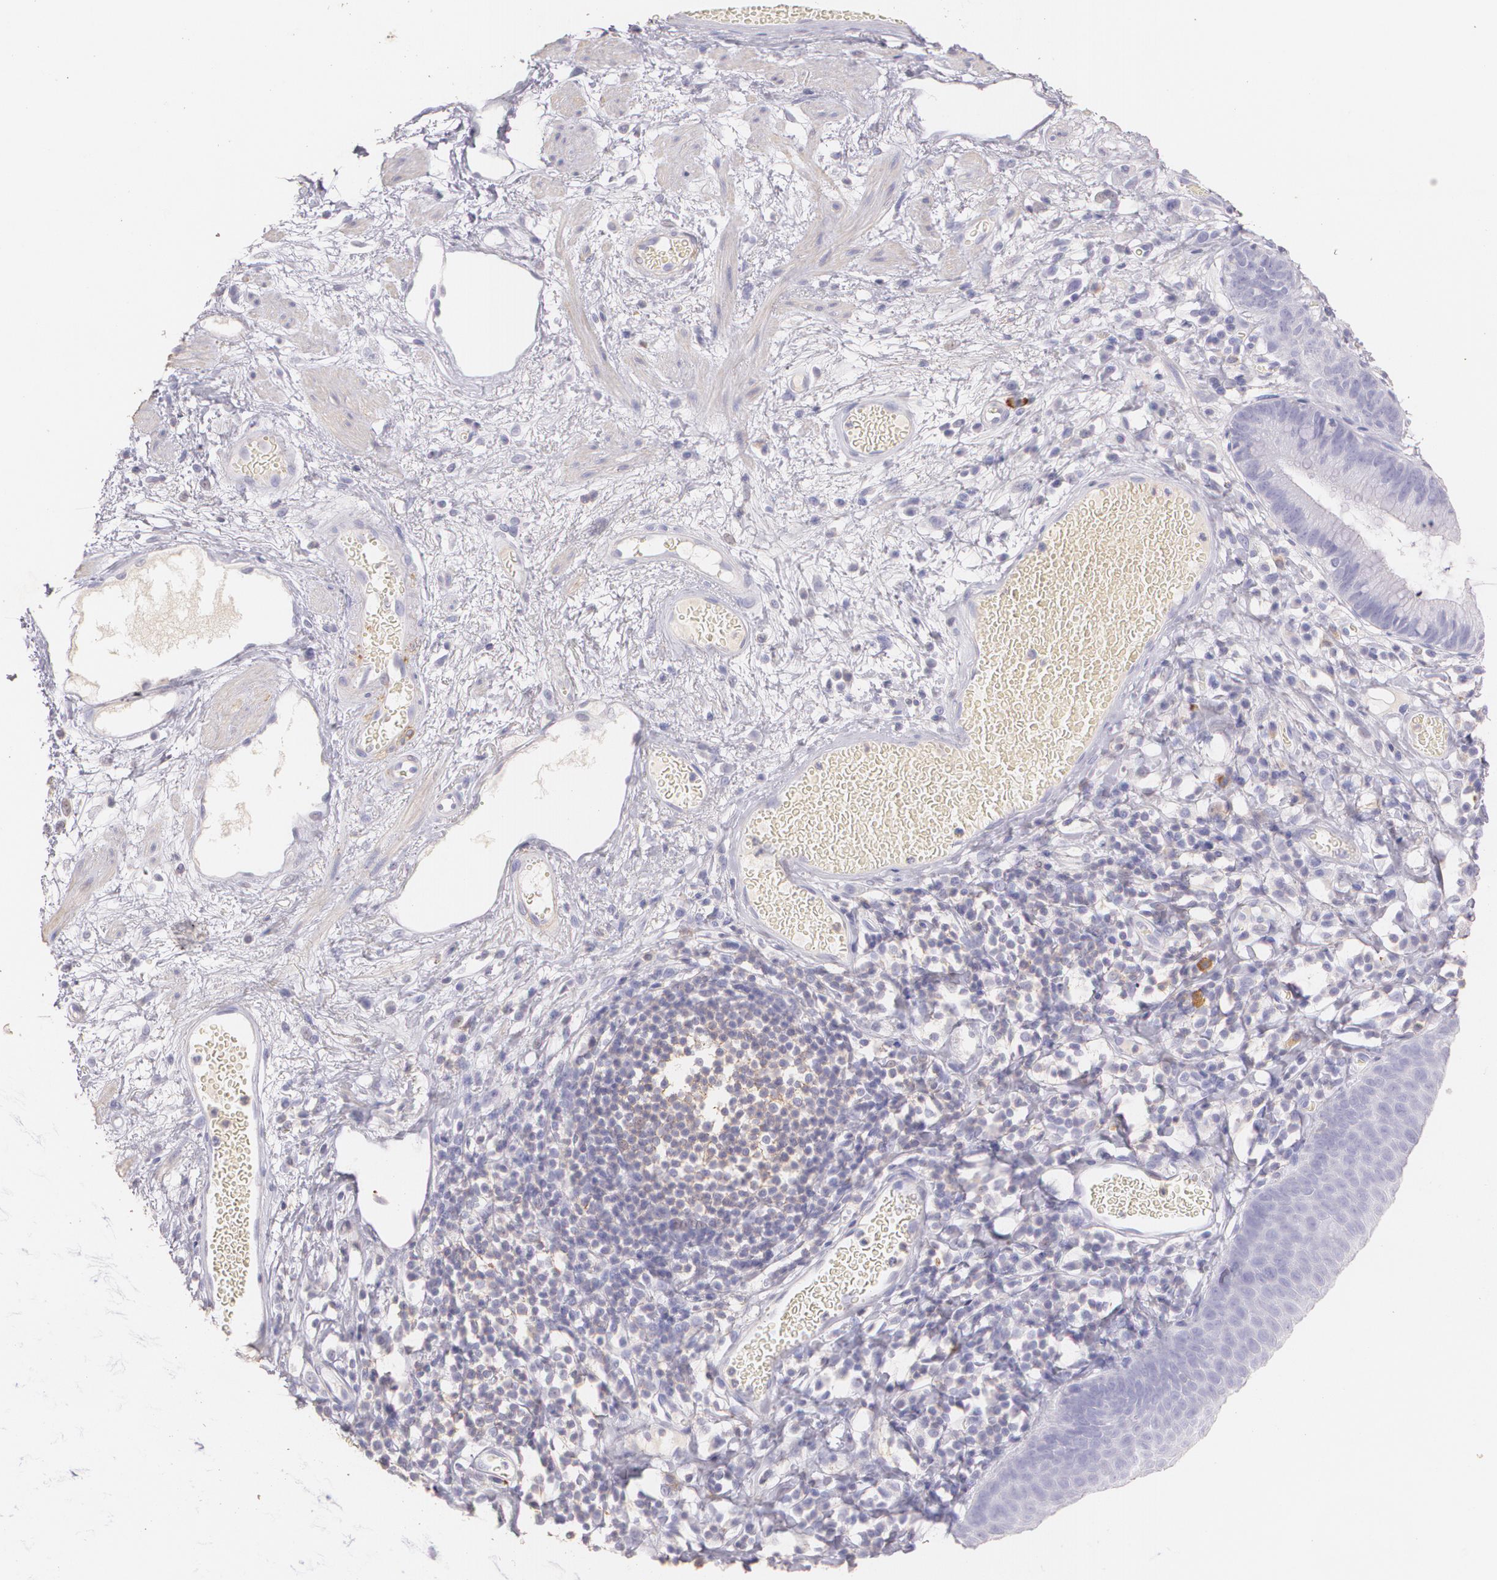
{"staining": {"intensity": "negative", "quantity": "none", "location": "none"}, "tissue": "skin", "cell_type": "Epidermal cells", "image_type": "normal", "snomed": [{"axis": "morphology", "description": "Normal tissue, NOS"}, {"axis": "morphology", "description": "Hemorrhoids"}, {"axis": "morphology", "description": "Inflammation, NOS"}, {"axis": "topography", "description": "Anal"}], "caption": "Epidermal cells are negative for brown protein staining in benign skin. Brightfield microscopy of IHC stained with DAB (brown) and hematoxylin (blue), captured at high magnification.", "gene": "TGFBR1", "patient": {"sex": "male", "age": 60}}